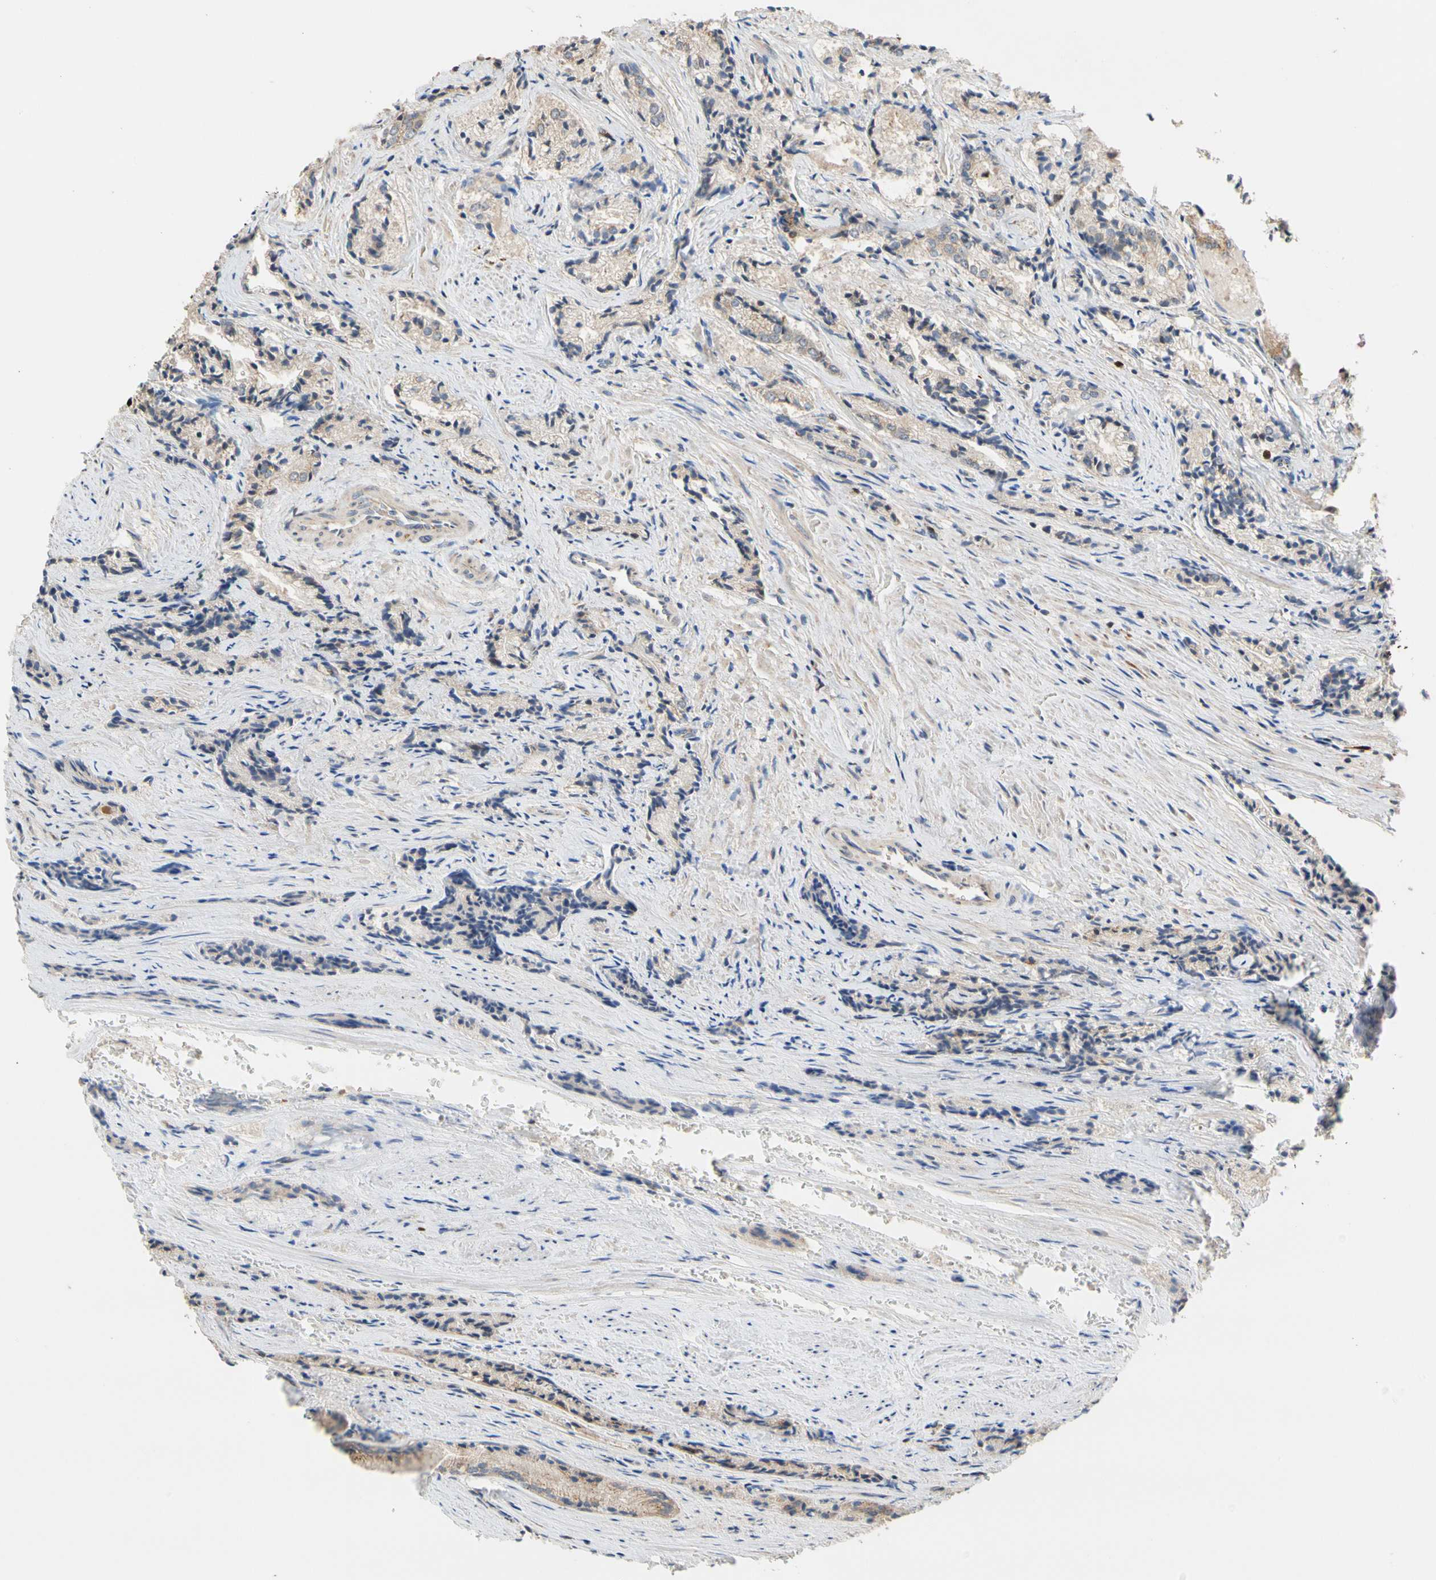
{"staining": {"intensity": "weak", "quantity": ">75%", "location": "cytoplasmic/membranous"}, "tissue": "prostate cancer", "cell_type": "Tumor cells", "image_type": "cancer", "snomed": [{"axis": "morphology", "description": "Adenocarcinoma, Low grade"}, {"axis": "topography", "description": "Prostate"}], "caption": "A brown stain labels weak cytoplasmic/membranous staining of a protein in prostate cancer (adenocarcinoma (low-grade)) tumor cells.", "gene": "IP6K2", "patient": {"sex": "male", "age": 60}}